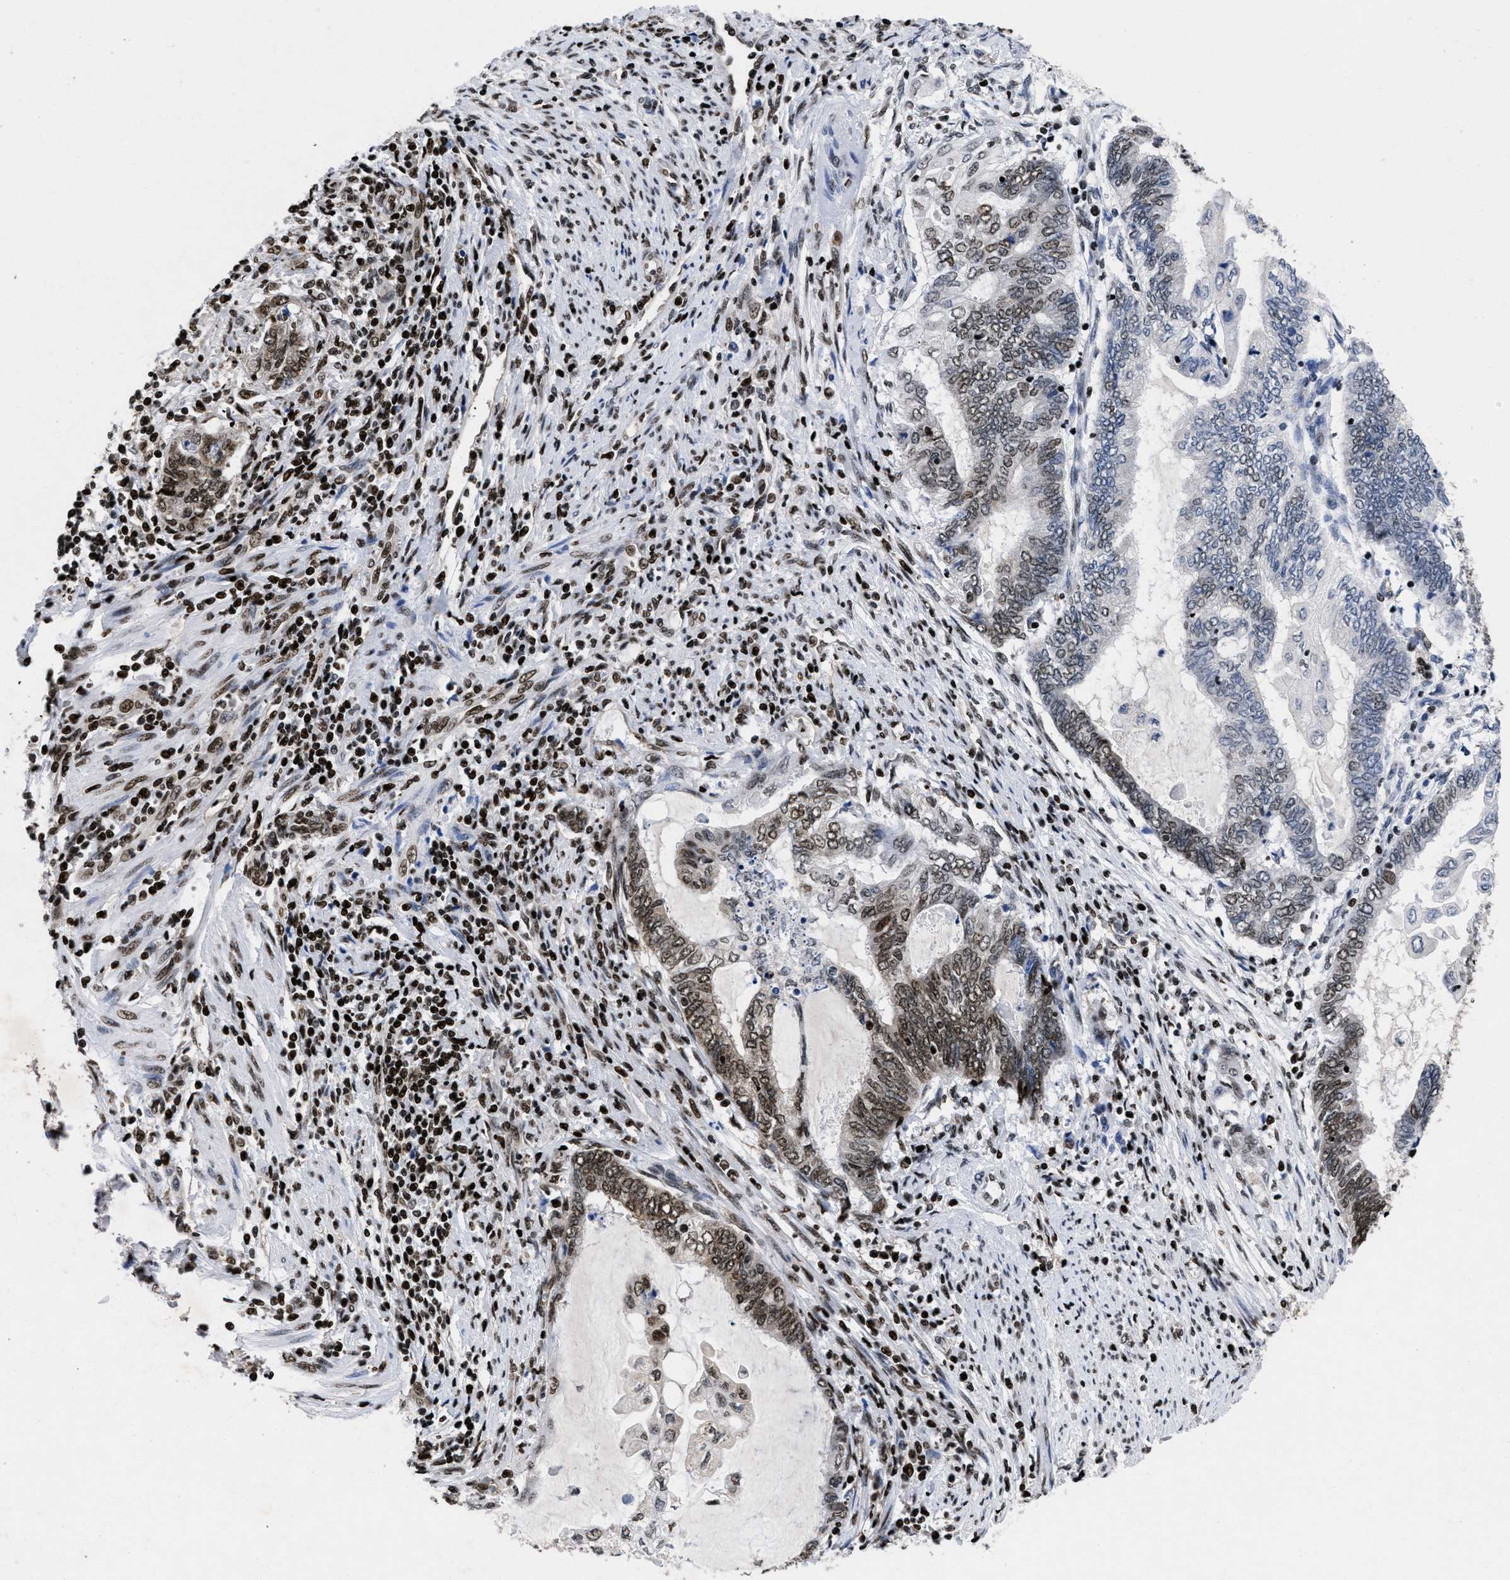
{"staining": {"intensity": "moderate", "quantity": "25%-75%", "location": "nuclear"}, "tissue": "endometrial cancer", "cell_type": "Tumor cells", "image_type": "cancer", "snomed": [{"axis": "morphology", "description": "Adenocarcinoma, NOS"}, {"axis": "topography", "description": "Uterus"}, {"axis": "topography", "description": "Endometrium"}], "caption": "Endometrial cancer (adenocarcinoma) stained with DAB (3,3'-diaminobenzidine) immunohistochemistry demonstrates medium levels of moderate nuclear expression in about 25%-75% of tumor cells.", "gene": "CALHM3", "patient": {"sex": "female", "age": 70}}